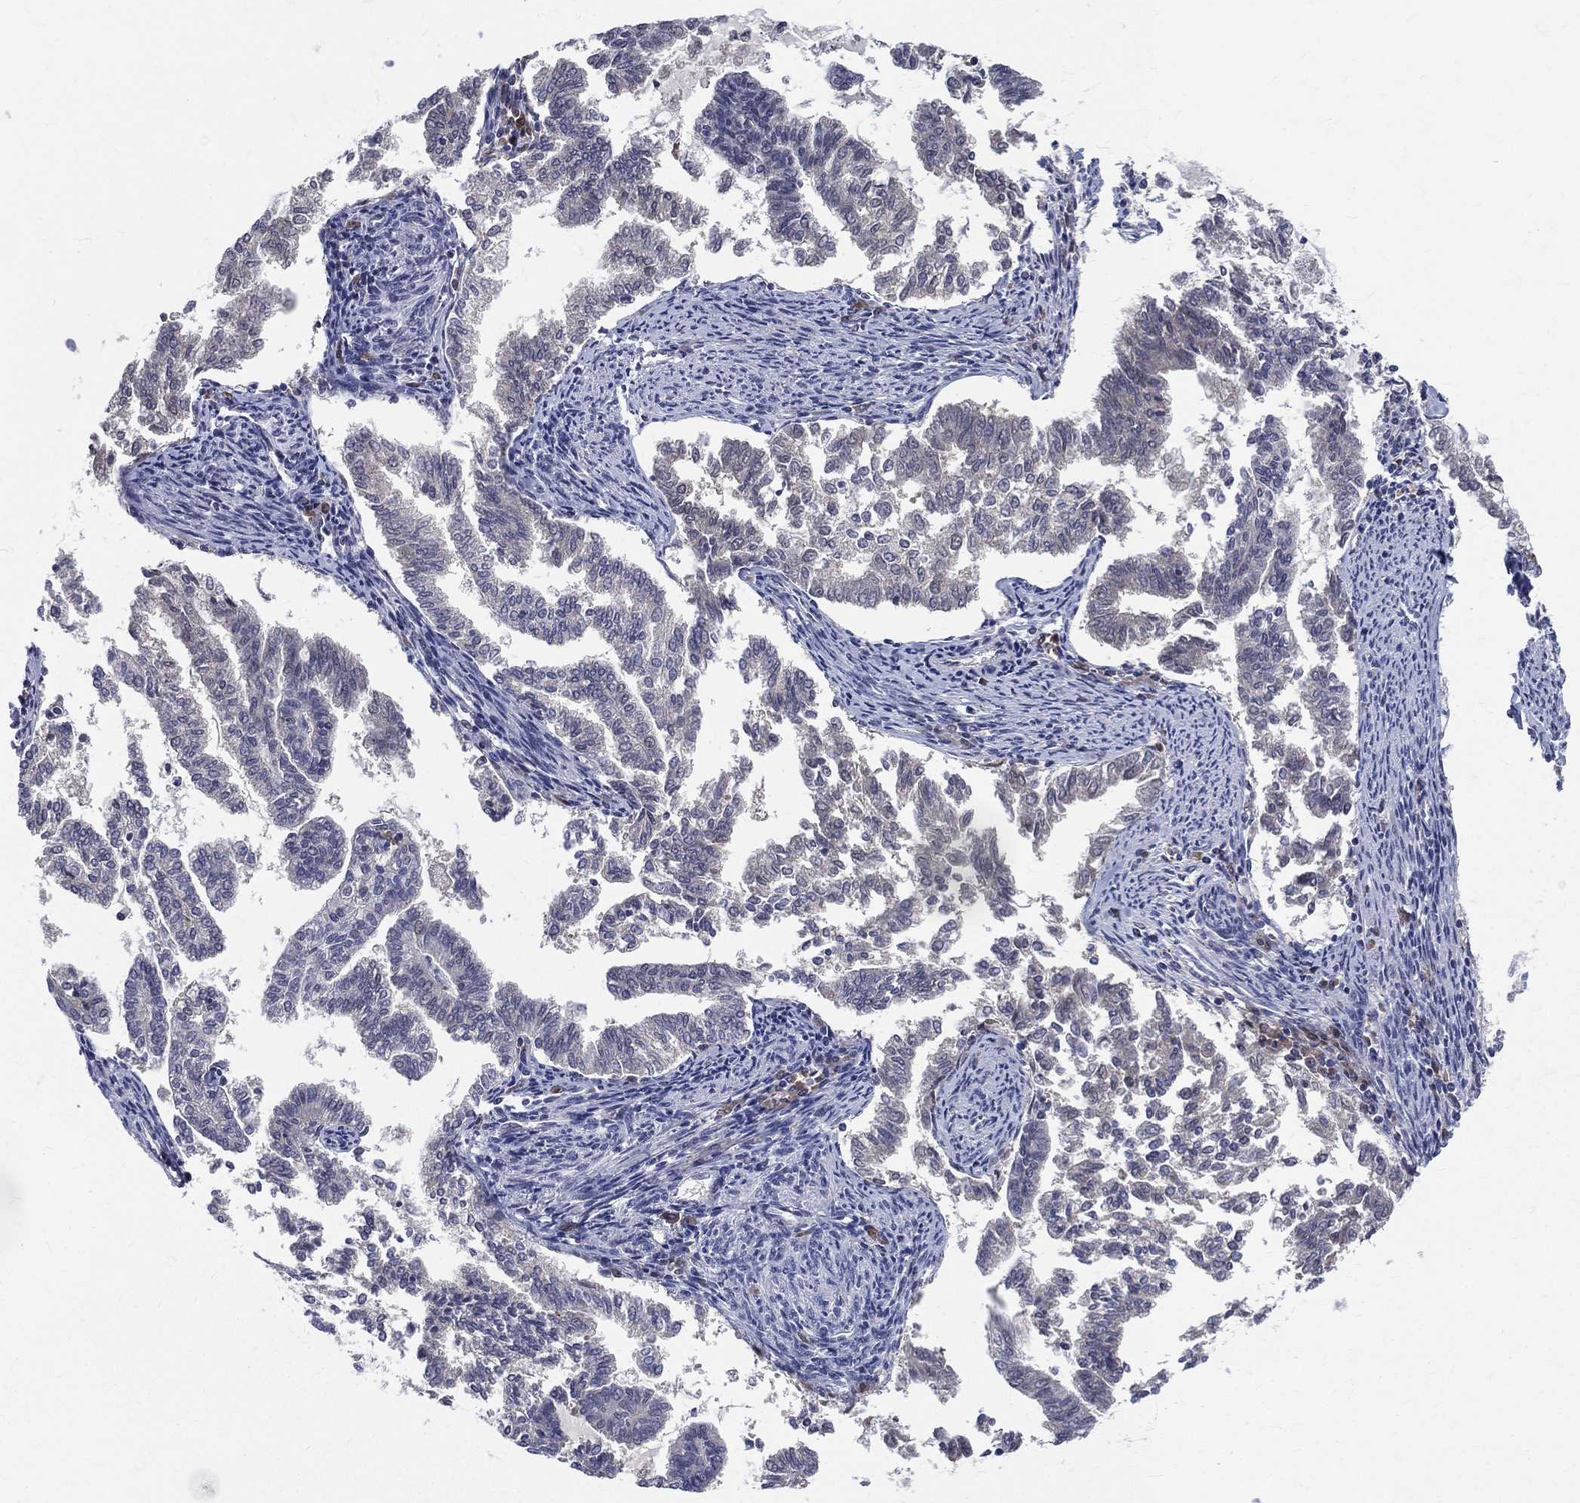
{"staining": {"intensity": "negative", "quantity": "none", "location": "none"}, "tissue": "endometrial cancer", "cell_type": "Tumor cells", "image_type": "cancer", "snomed": [{"axis": "morphology", "description": "Adenocarcinoma, NOS"}, {"axis": "topography", "description": "Endometrium"}], "caption": "Protein analysis of endometrial adenocarcinoma demonstrates no significant positivity in tumor cells.", "gene": "DLG4", "patient": {"sex": "female", "age": 79}}